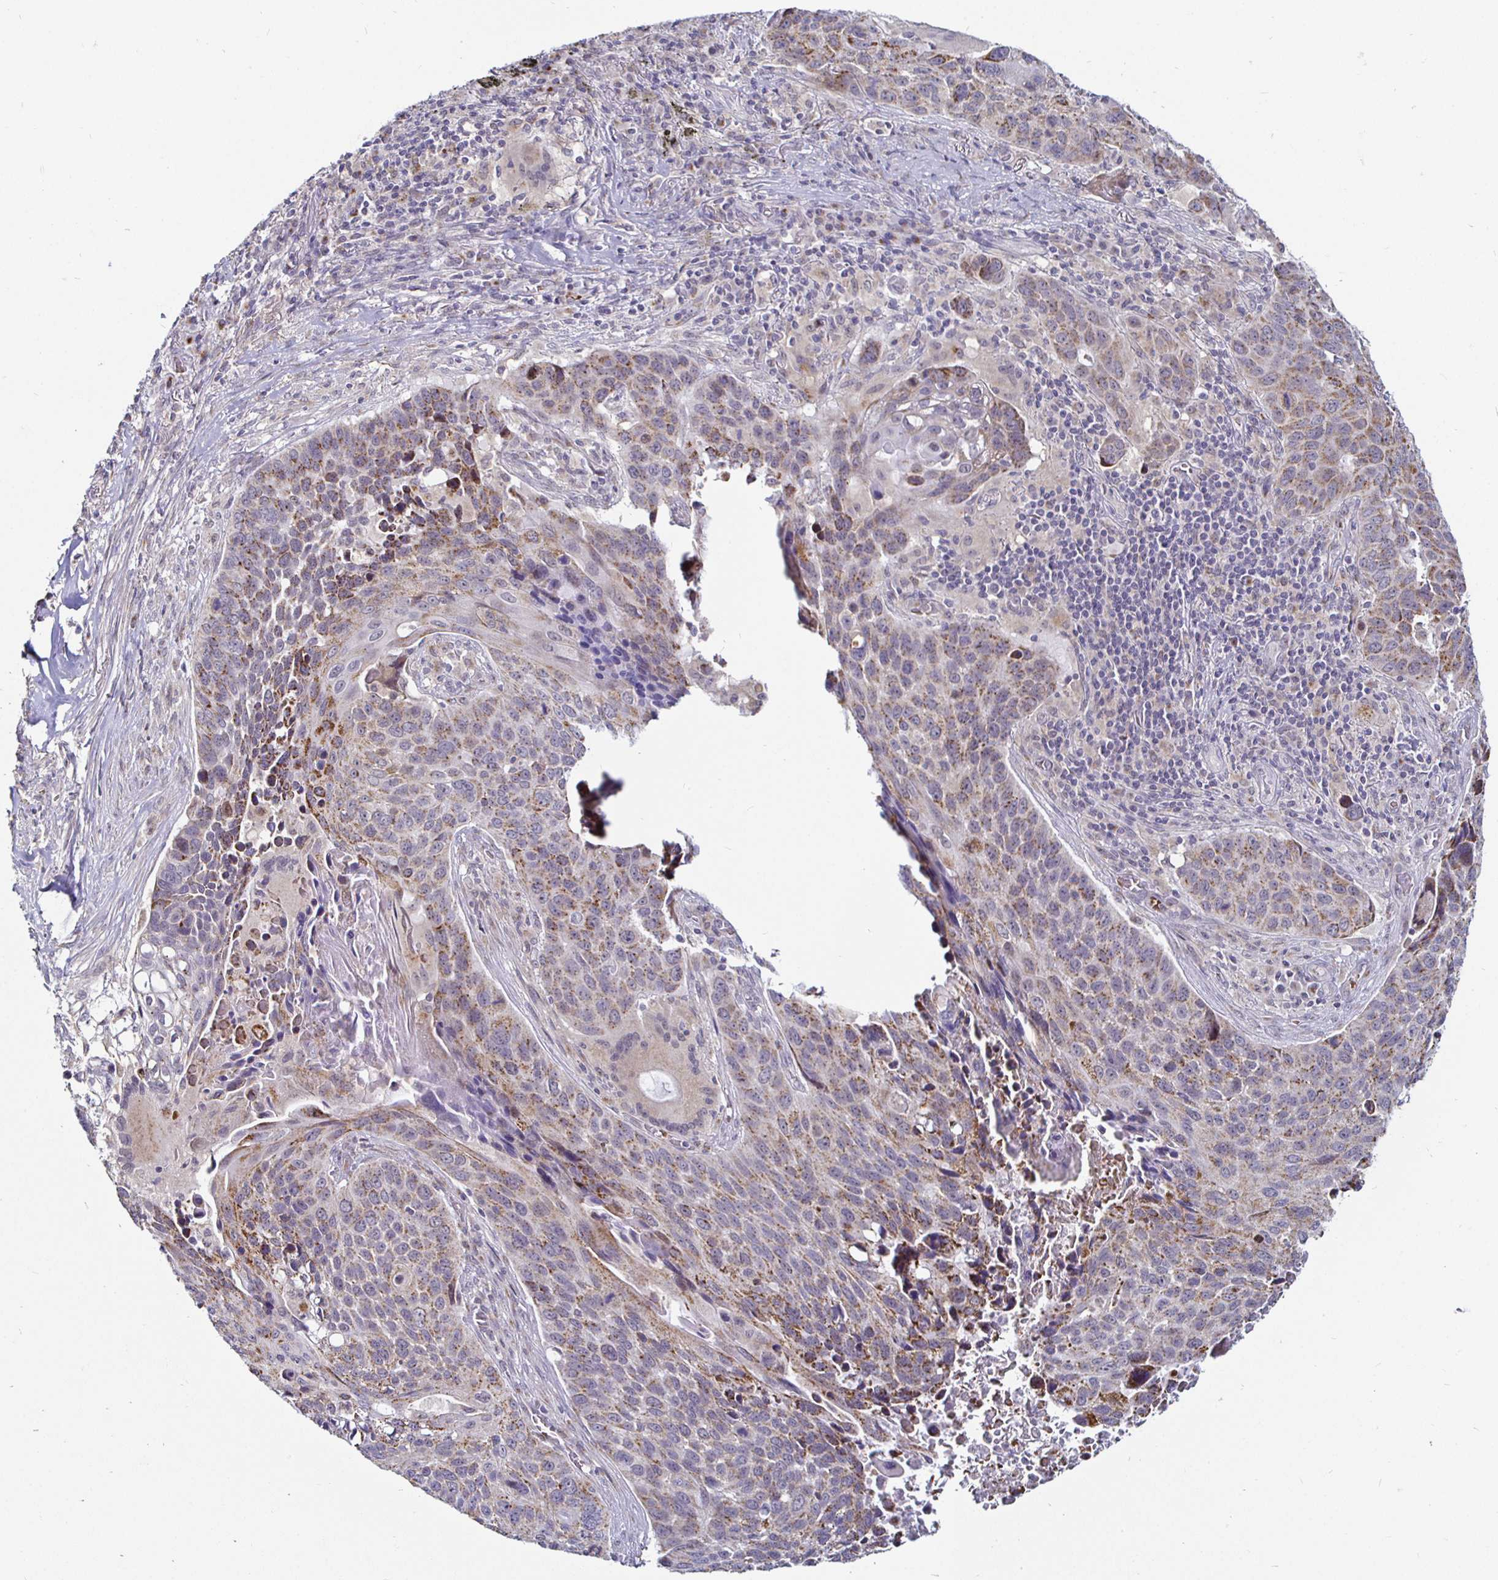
{"staining": {"intensity": "moderate", "quantity": "25%-75%", "location": "cytoplasmic/membranous"}, "tissue": "lung cancer", "cell_type": "Tumor cells", "image_type": "cancer", "snomed": [{"axis": "morphology", "description": "Squamous cell carcinoma, NOS"}, {"axis": "topography", "description": "Lung"}], "caption": "Moderate cytoplasmic/membranous positivity for a protein is present in approximately 25%-75% of tumor cells of squamous cell carcinoma (lung) using immunohistochemistry.", "gene": "ATG3", "patient": {"sex": "male", "age": 68}}